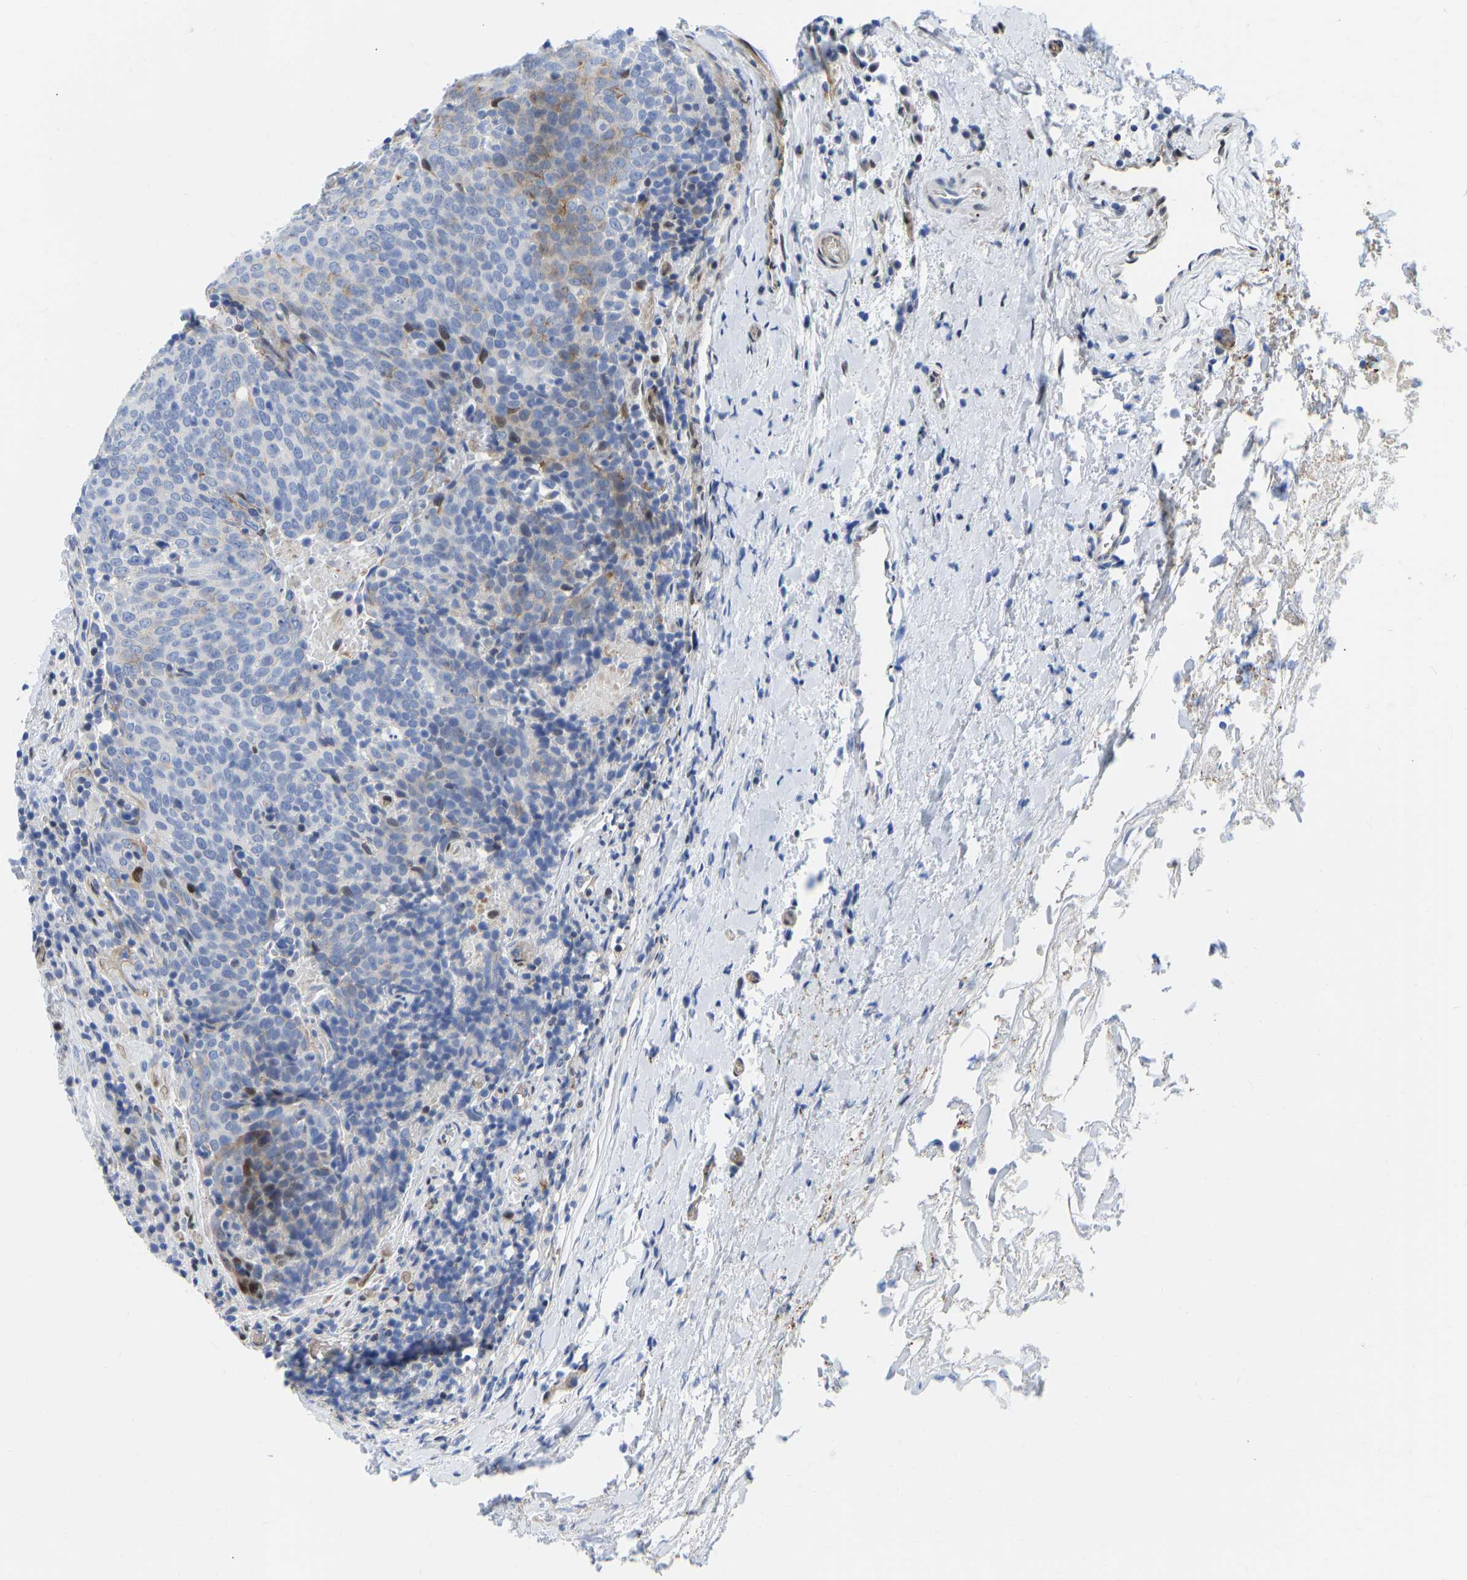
{"staining": {"intensity": "moderate", "quantity": "<25%", "location": "cytoplasmic/membranous"}, "tissue": "head and neck cancer", "cell_type": "Tumor cells", "image_type": "cancer", "snomed": [{"axis": "morphology", "description": "Squamous cell carcinoma, NOS"}, {"axis": "morphology", "description": "Squamous cell carcinoma, metastatic, NOS"}, {"axis": "topography", "description": "Lymph node"}, {"axis": "topography", "description": "Head-Neck"}], "caption": "An immunohistochemistry (IHC) micrograph of tumor tissue is shown. Protein staining in brown highlights moderate cytoplasmic/membranous positivity in head and neck metastatic squamous cell carcinoma within tumor cells. (IHC, brightfield microscopy, high magnification).", "gene": "HDAC5", "patient": {"sex": "male", "age": 62}}